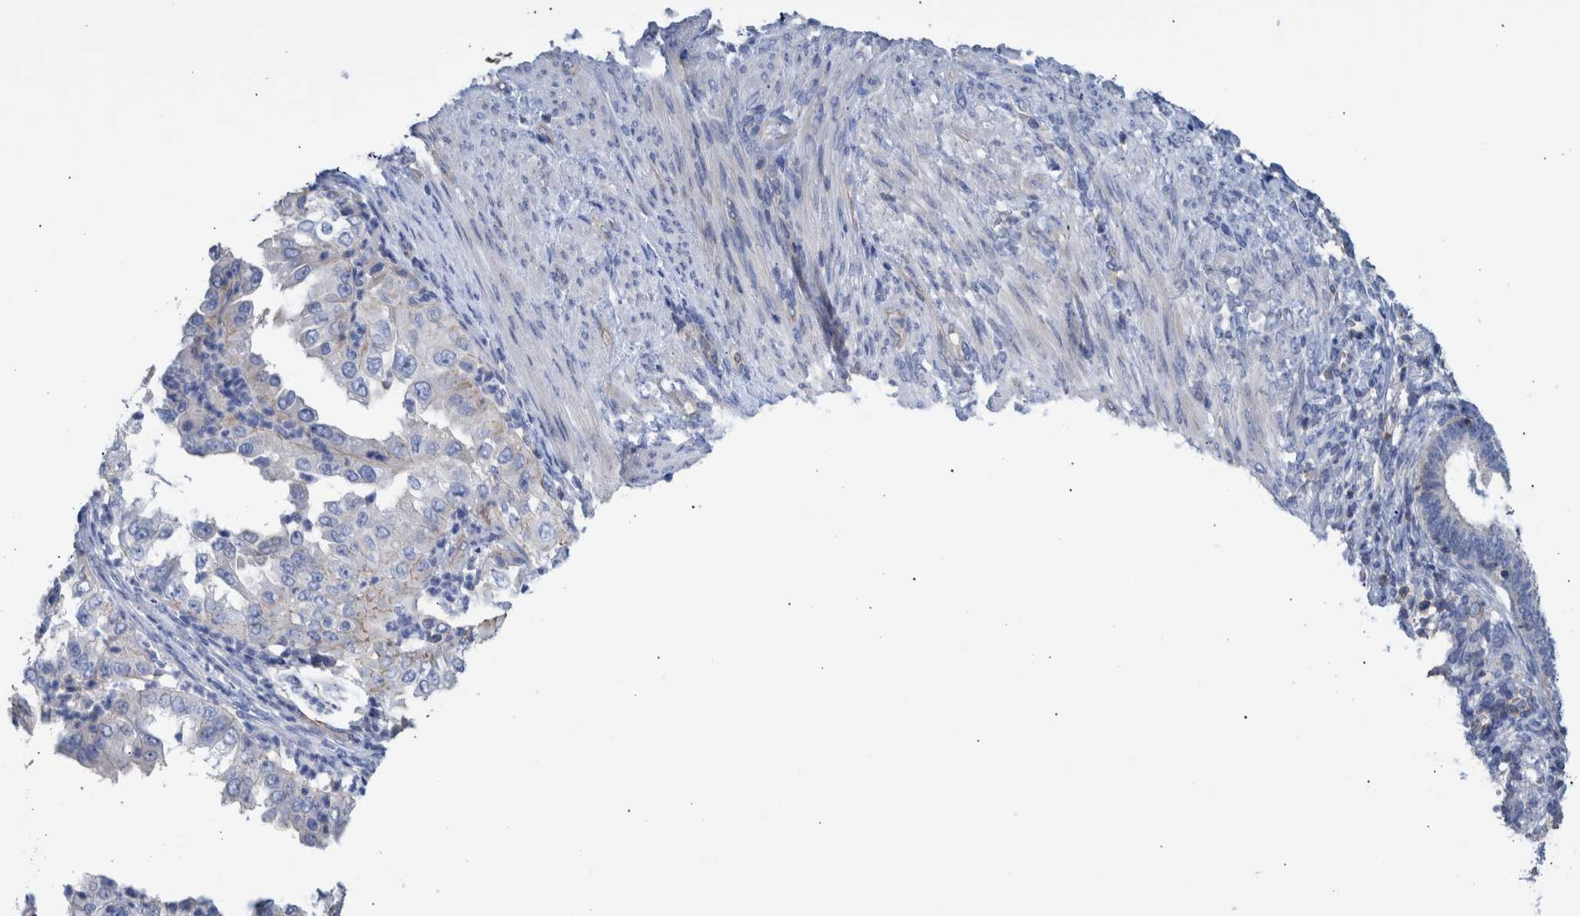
{"staining": {"intensity": "negative", "quantity": "none", "location": "none"}, "tissue": "endometrial cancer", "cell_type": "Tumor cells", "image_type": "cancer", "snomed": [{"axis": "morphology", "description": "Adenocarcinoma, NOS"}, {"axis": "topography", "description": "Endometrium"}], "caption": "Endometrial adenocarcinoma stained for a protein using IHC reveals no staining tumor cells.", "gene": "PPP3CC", "patient": {"sex": "female", "age": 85}}